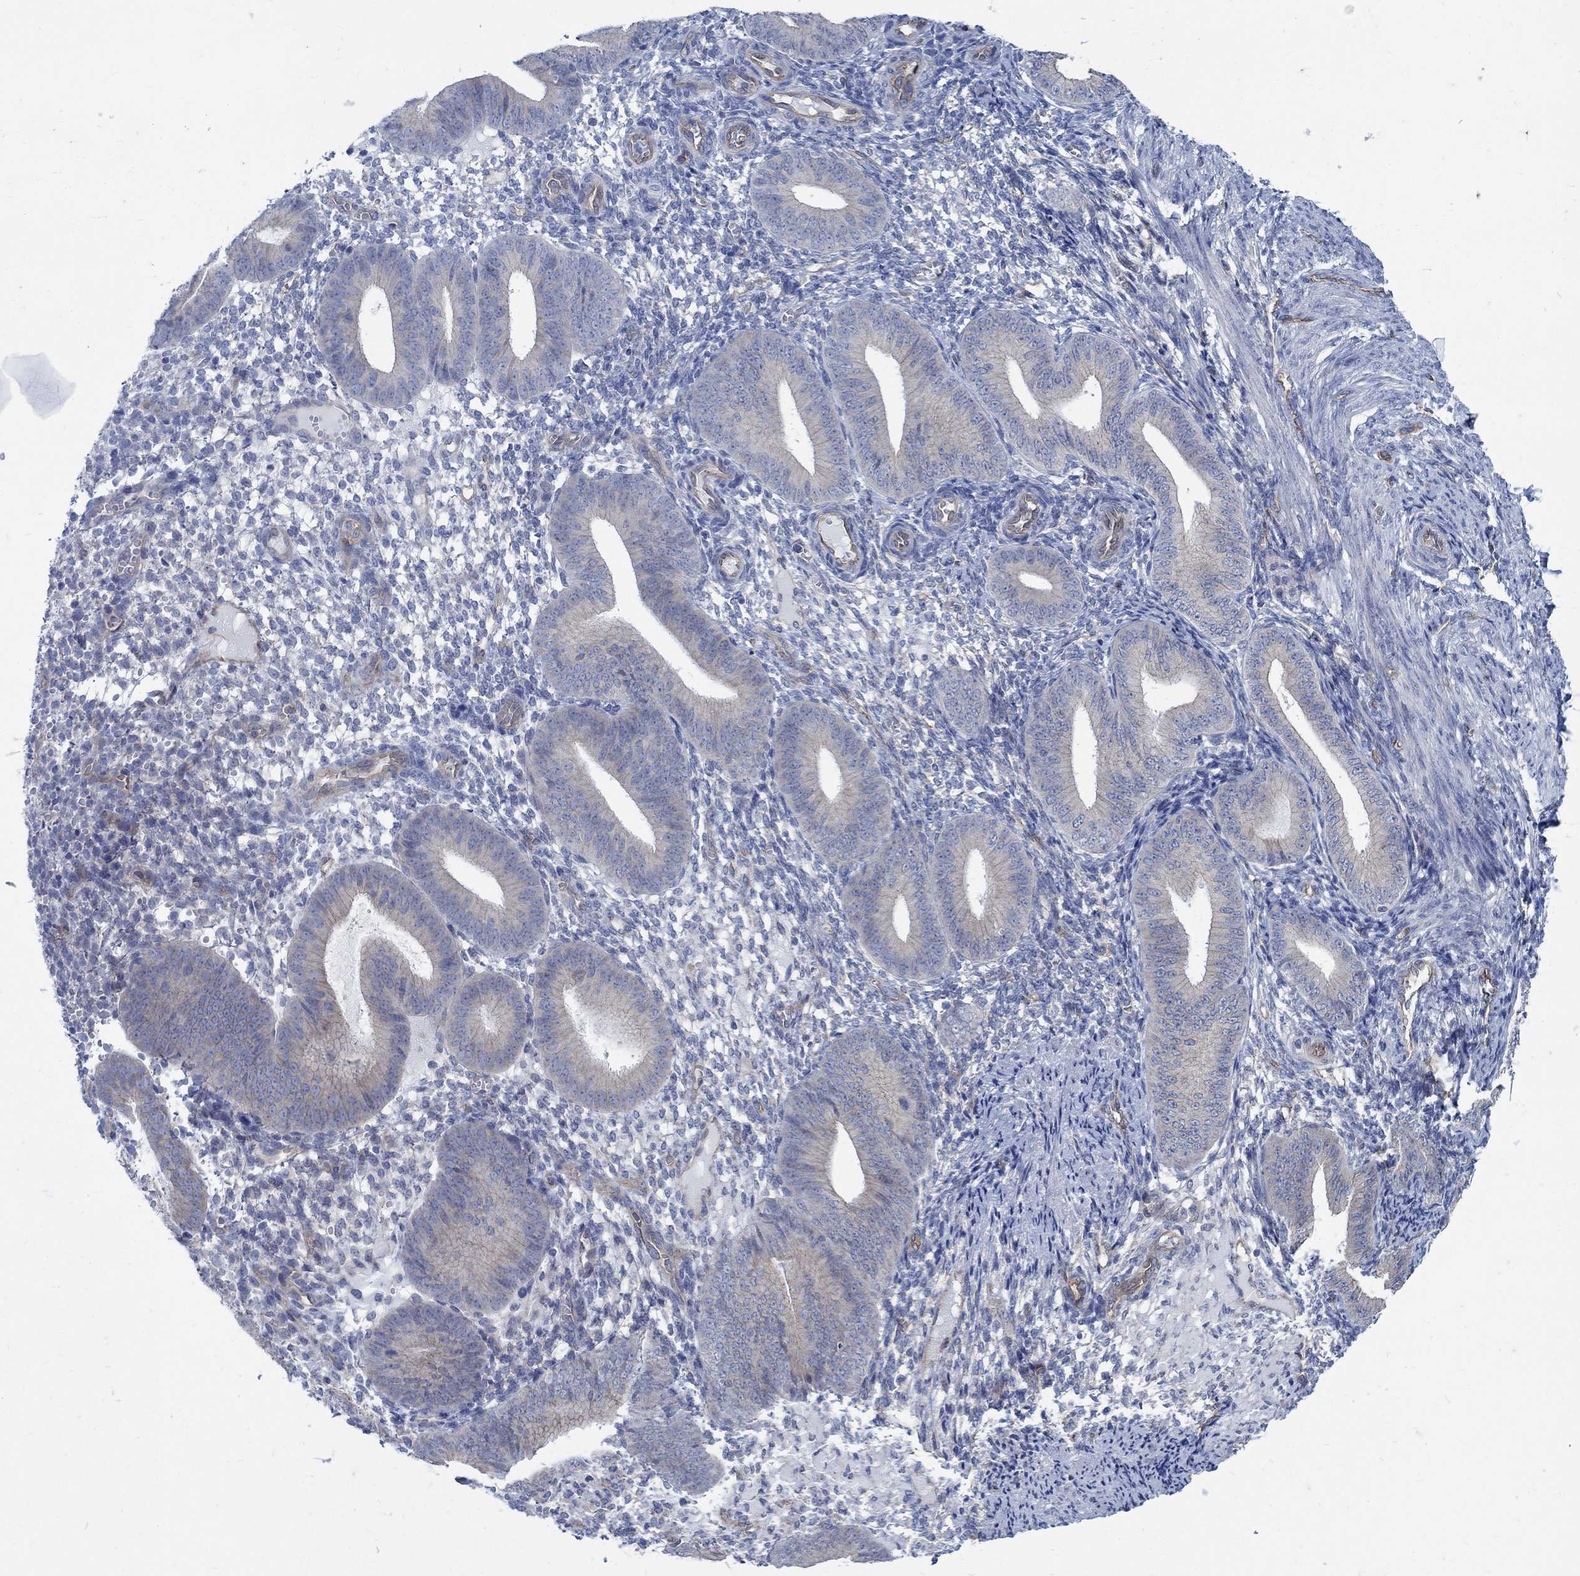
{"staining": {"intensity": "negative", "quantity": "none", "location": "none"}, "tissue": "endometrium", "cell_type": "Cells in endometrial stroma", "image_type": "normal", "snomed": [{"axis": "morphology", "description": "Normal tissue, NOS"}, {"axis": "topography", "description": "Endometrium"}], "caption": "High power microscopy micrograph of an immunohistochemistry (IHC) image of normal endometrium, revealing no significant positivity in cells in endometrial stroma.", "gene": "TMEM198", "patient": {"sex": "female", "age": 39}}